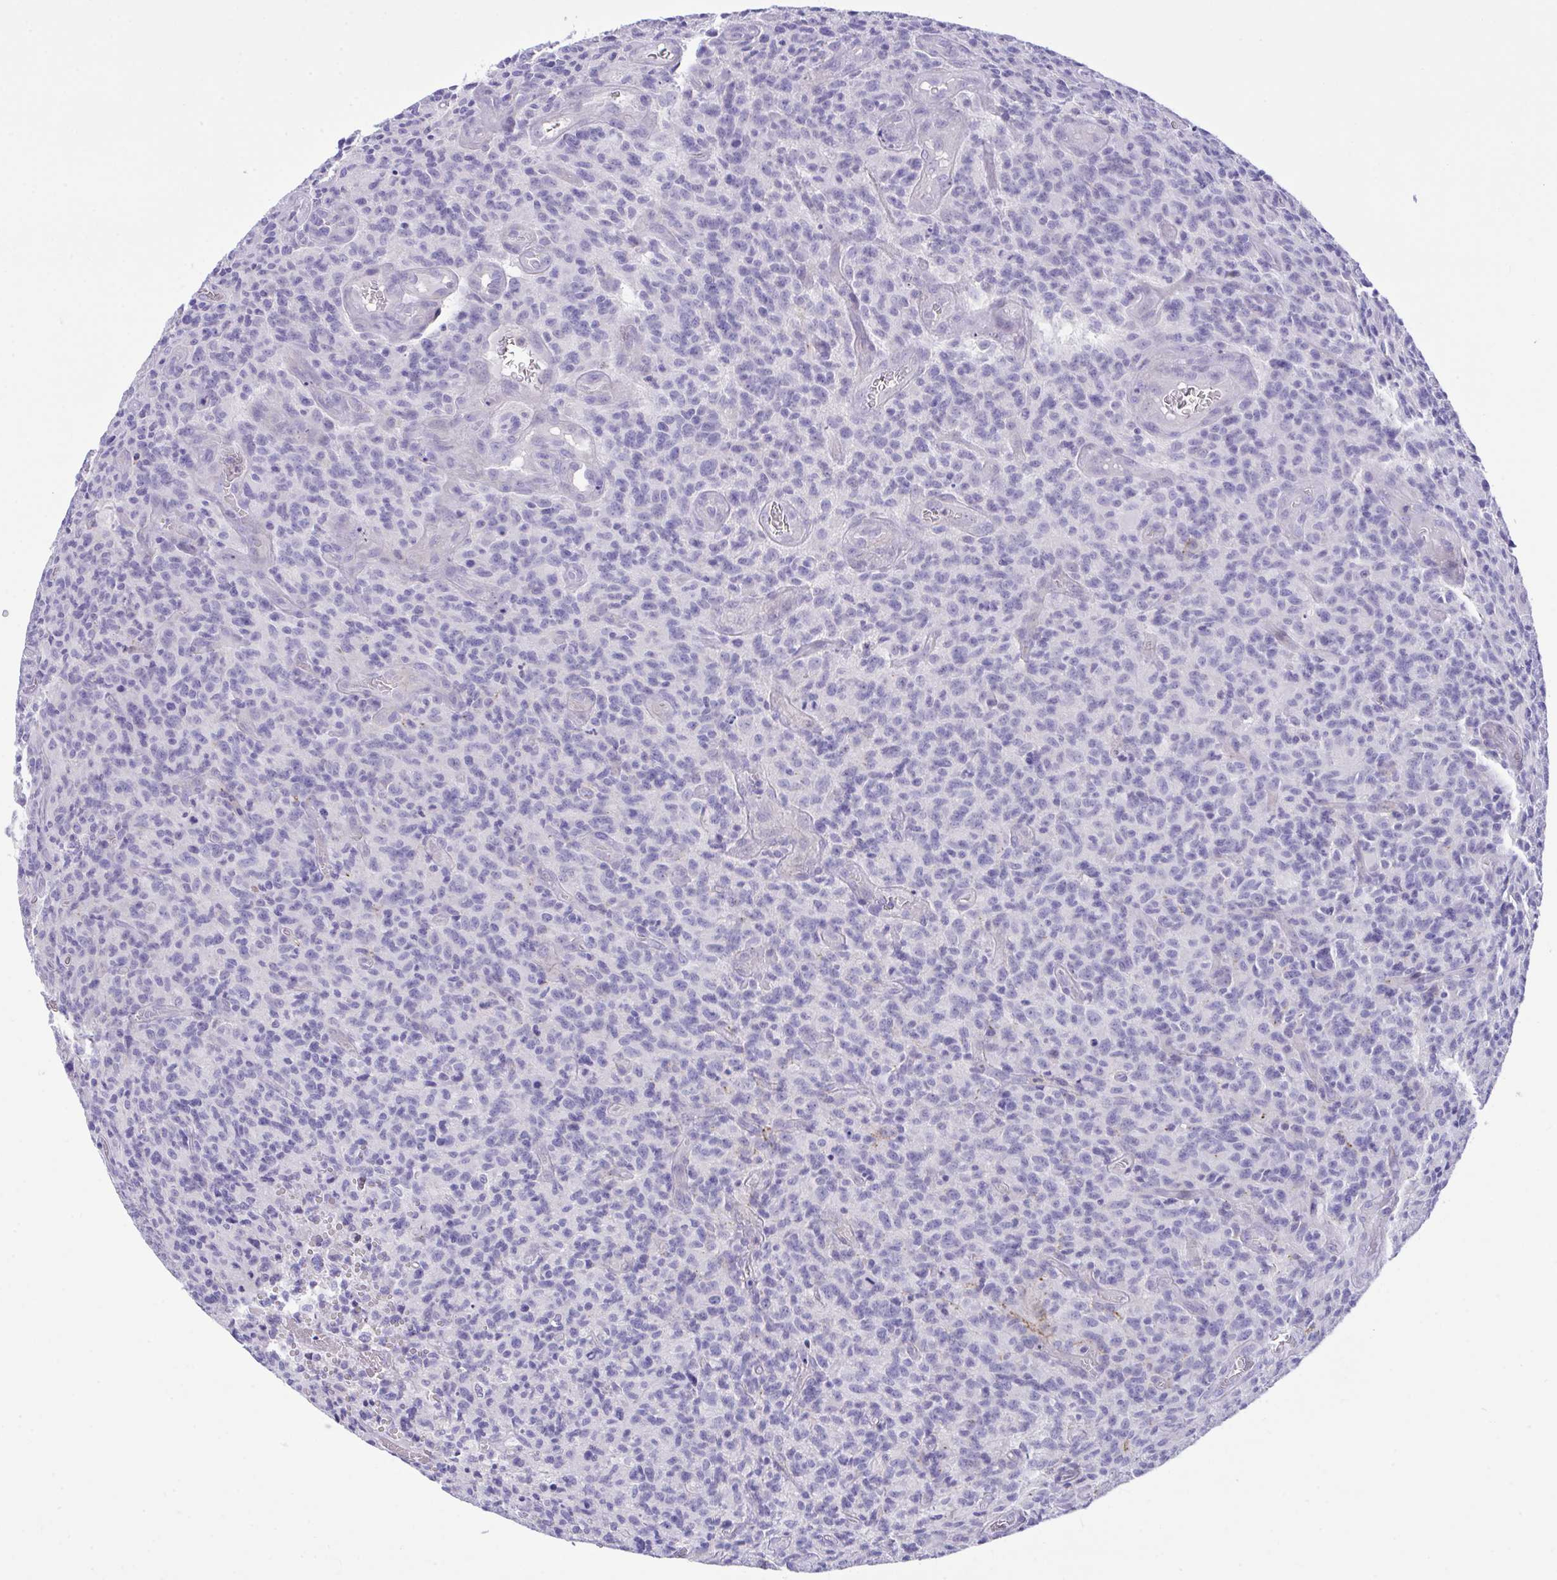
{"staining": {"intensity": "negative", "quantity": "none", "location": "none"}, "tissue": "glioma", "cell_type": "Tumor cells", "image_type": "cancer", "snomed": [{"axis": "morphology", "description": "Glioma, malignant, High grade"}, {"axis": "topography", "description": "Brain"}], "caption": "DAB (3,3'-diaminobenzidine) immunohistochemical staining of malignant high-grade glioma reveals no significant expression in tumor cells.", "gene": "PLEKHH1", "patient": {"sex": "male", "age": 76}}